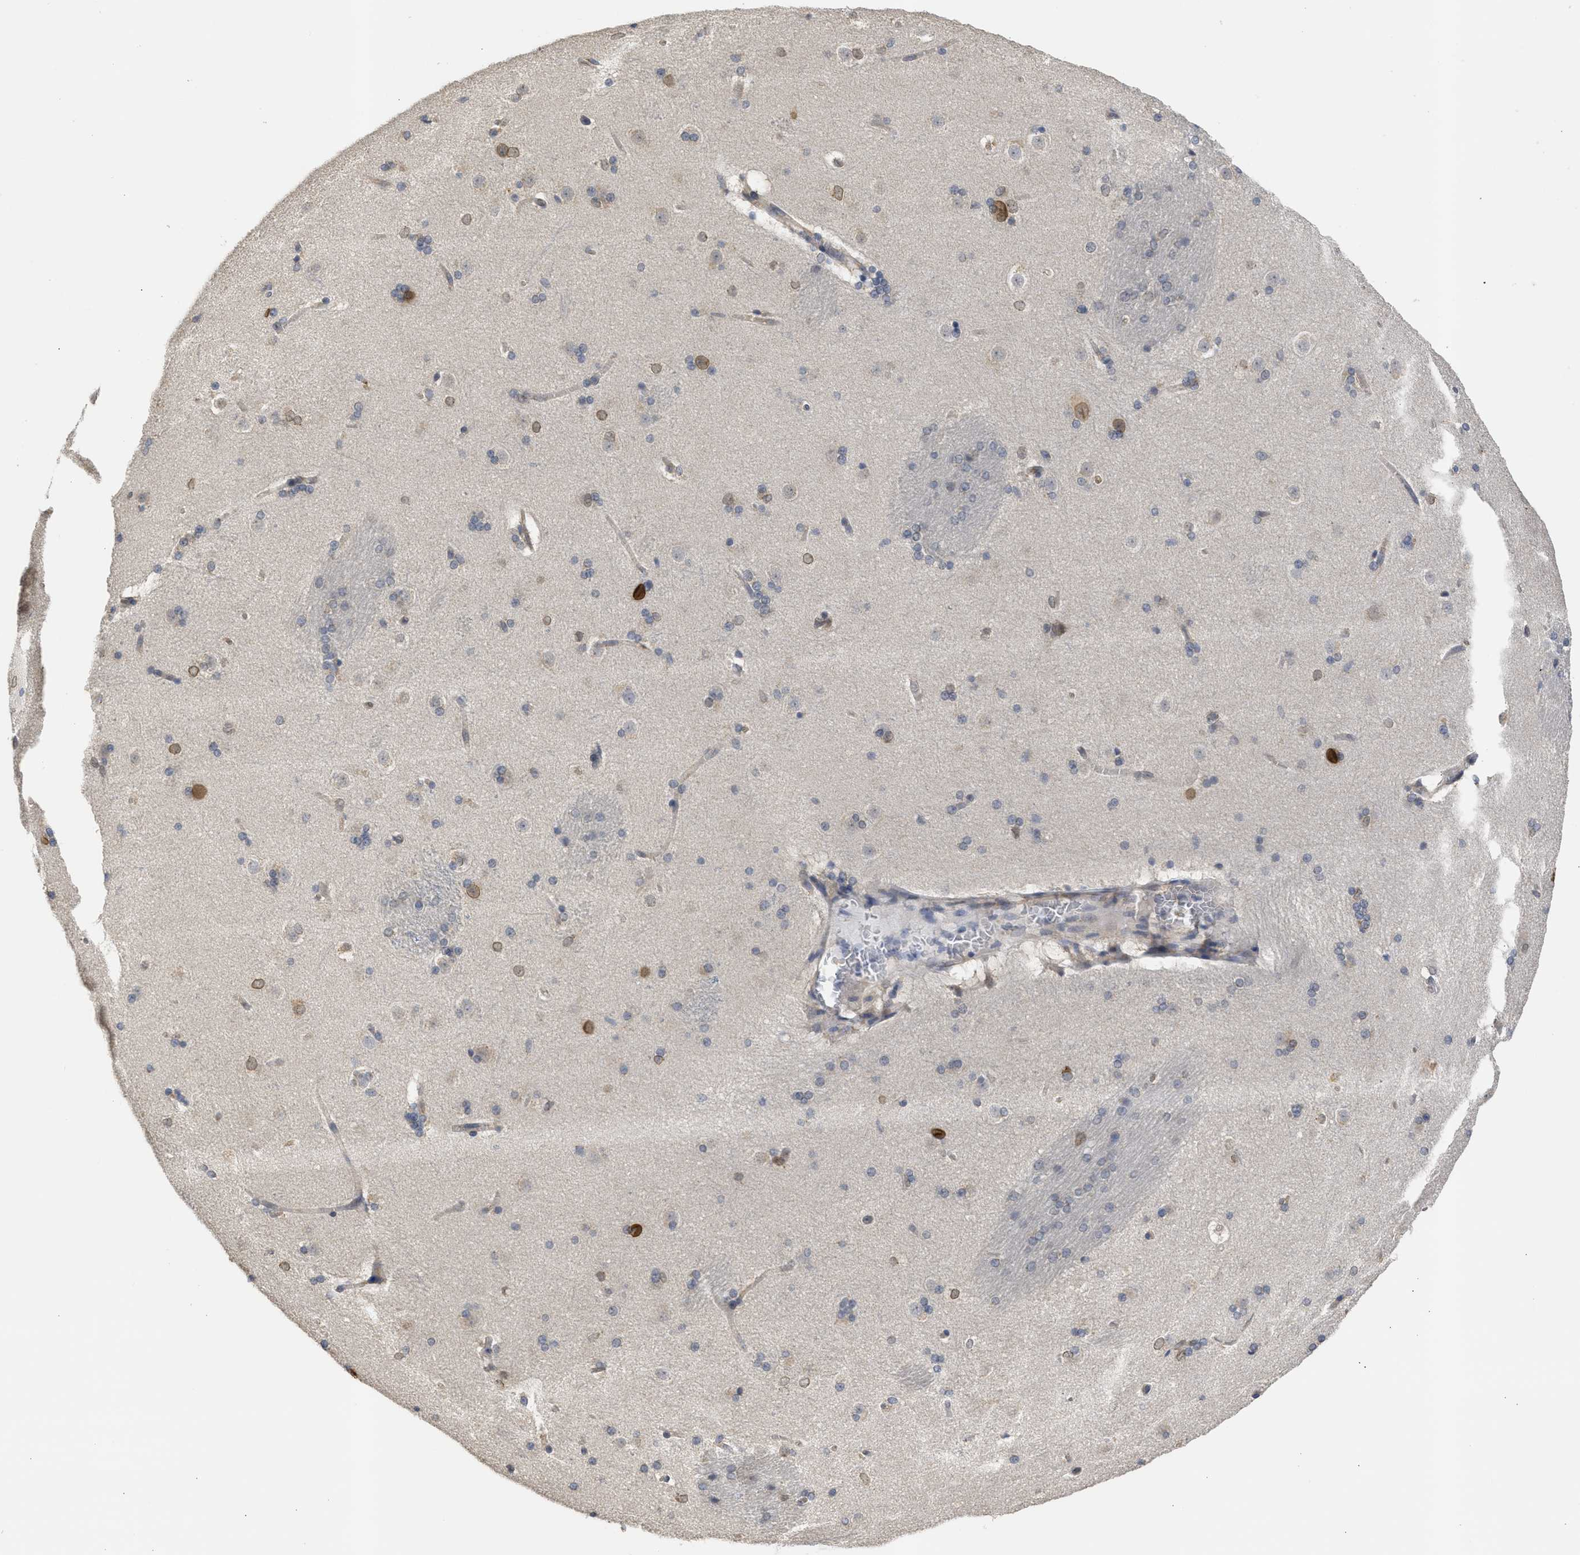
{"staining": {"intensity": "strong", "quantity": "<25%", "location": "cytoplasmic/membranous,nuclear"}, "tissue": "caudate", "cell_type": "Glial cells", "image_type": "normal", "snomed": [{"axis": "morphology", "description": "Normal tissue, NOS"}, {"axis": "topography", "description": "Lateral ventricle wall"}], "caption": "Protein staining of unremarkable caudate reveals strong cytoplasmic/membranous,nuclear positivity in about <25% of glial cells.", "gene": "DNAJC1", "patient": {"sex": "female", "age": 19}}